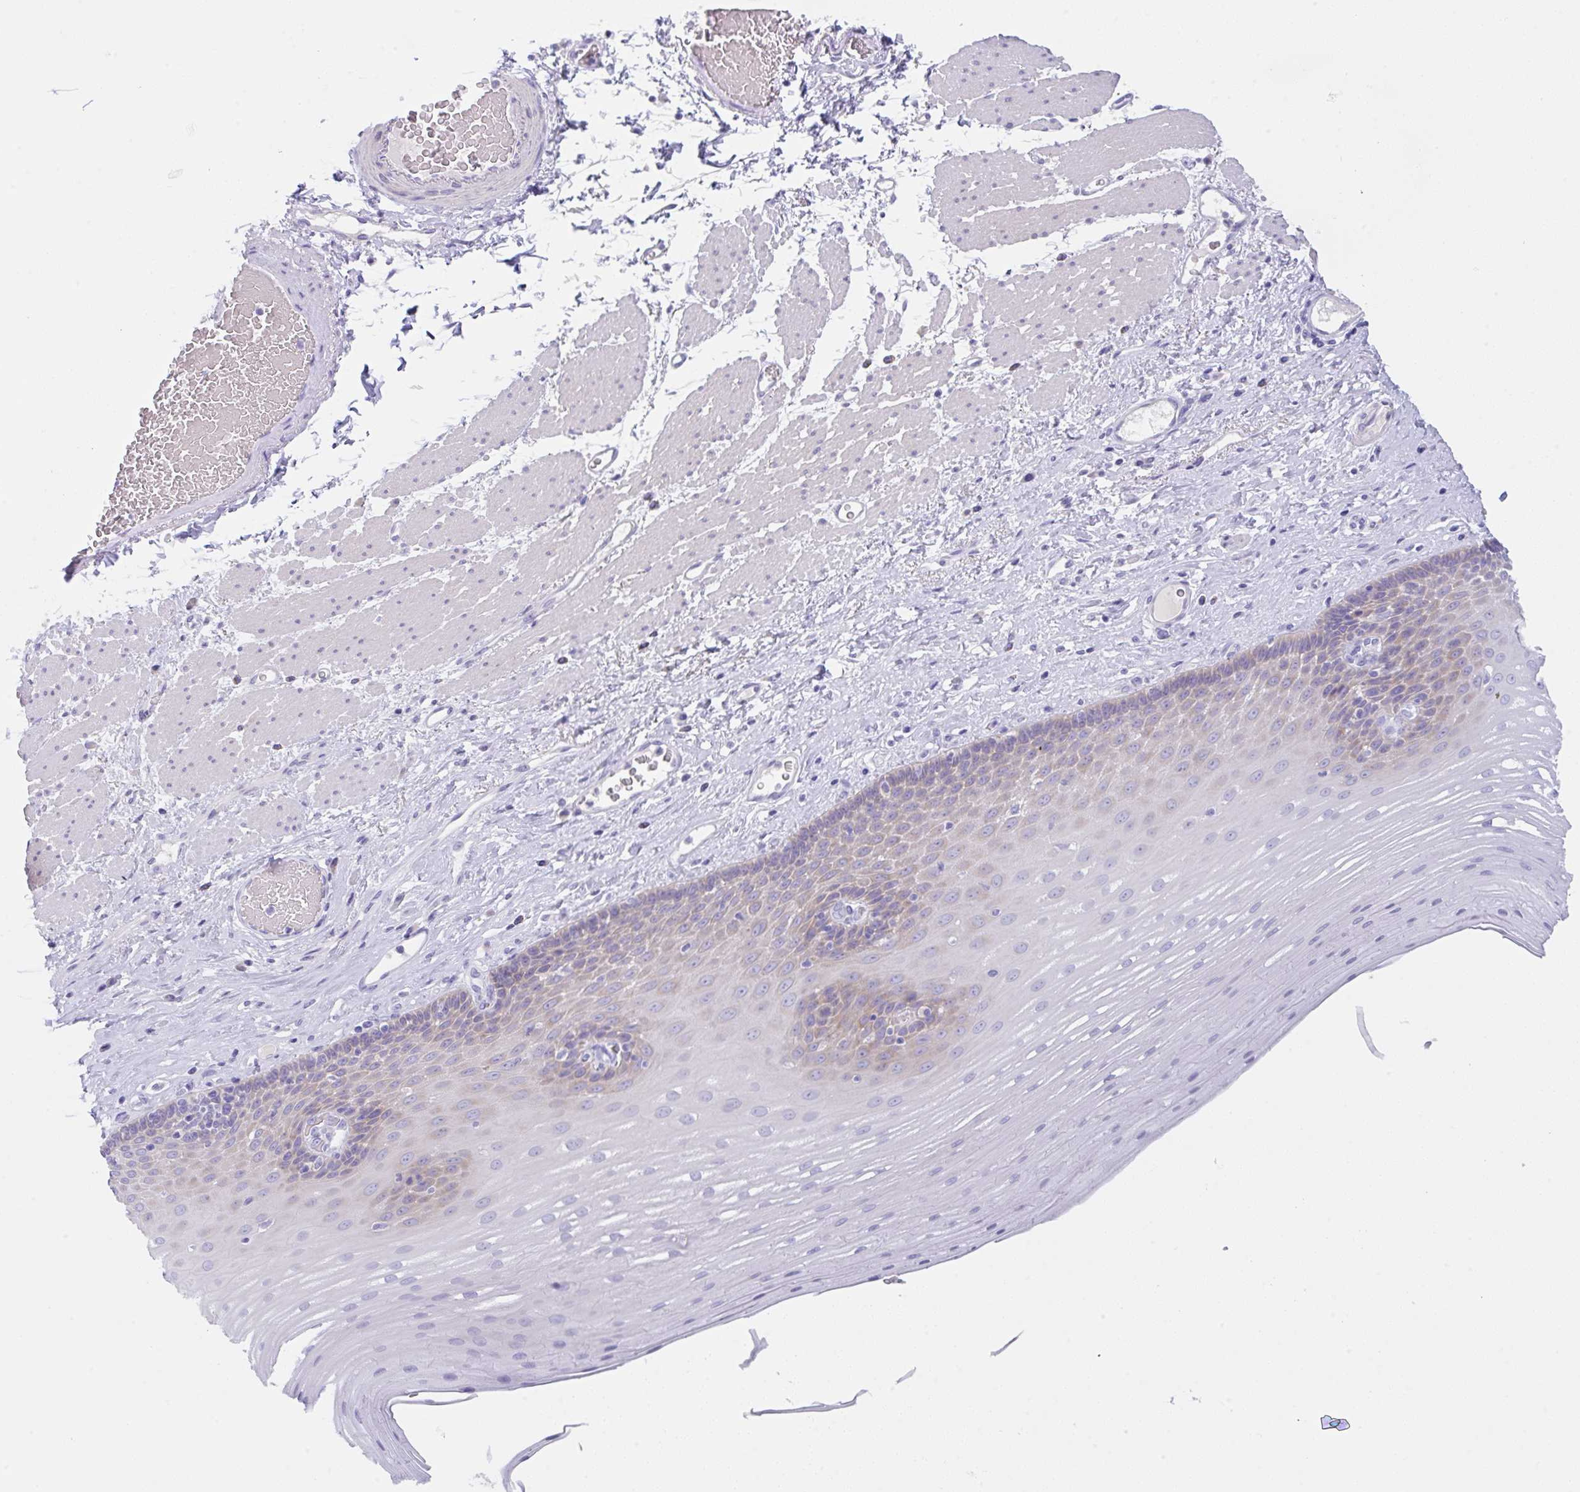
{"staining": {"intensity": "moderate", "quantity": "25%-75%", "location": "cytoplasmic/membranous,nuclear"}, "tissue": "esophagus", "cell_type": "Squamous epithelial cells", "image_type": "normal", "snomed": [{"axis": "morphology", "description": "Normal tissue, NOS"}, {"axis": "topography", "description": "Esophagus"}], "caption": "Immunohistochemical staining of normal human esophagus displays moderate cytoplasmic/membranous,nuclear protein expression in about 25%-75% of squamous epithelial cells.", "gene": "TRAF4", "patient": {"sex": "male", "age": 62}}